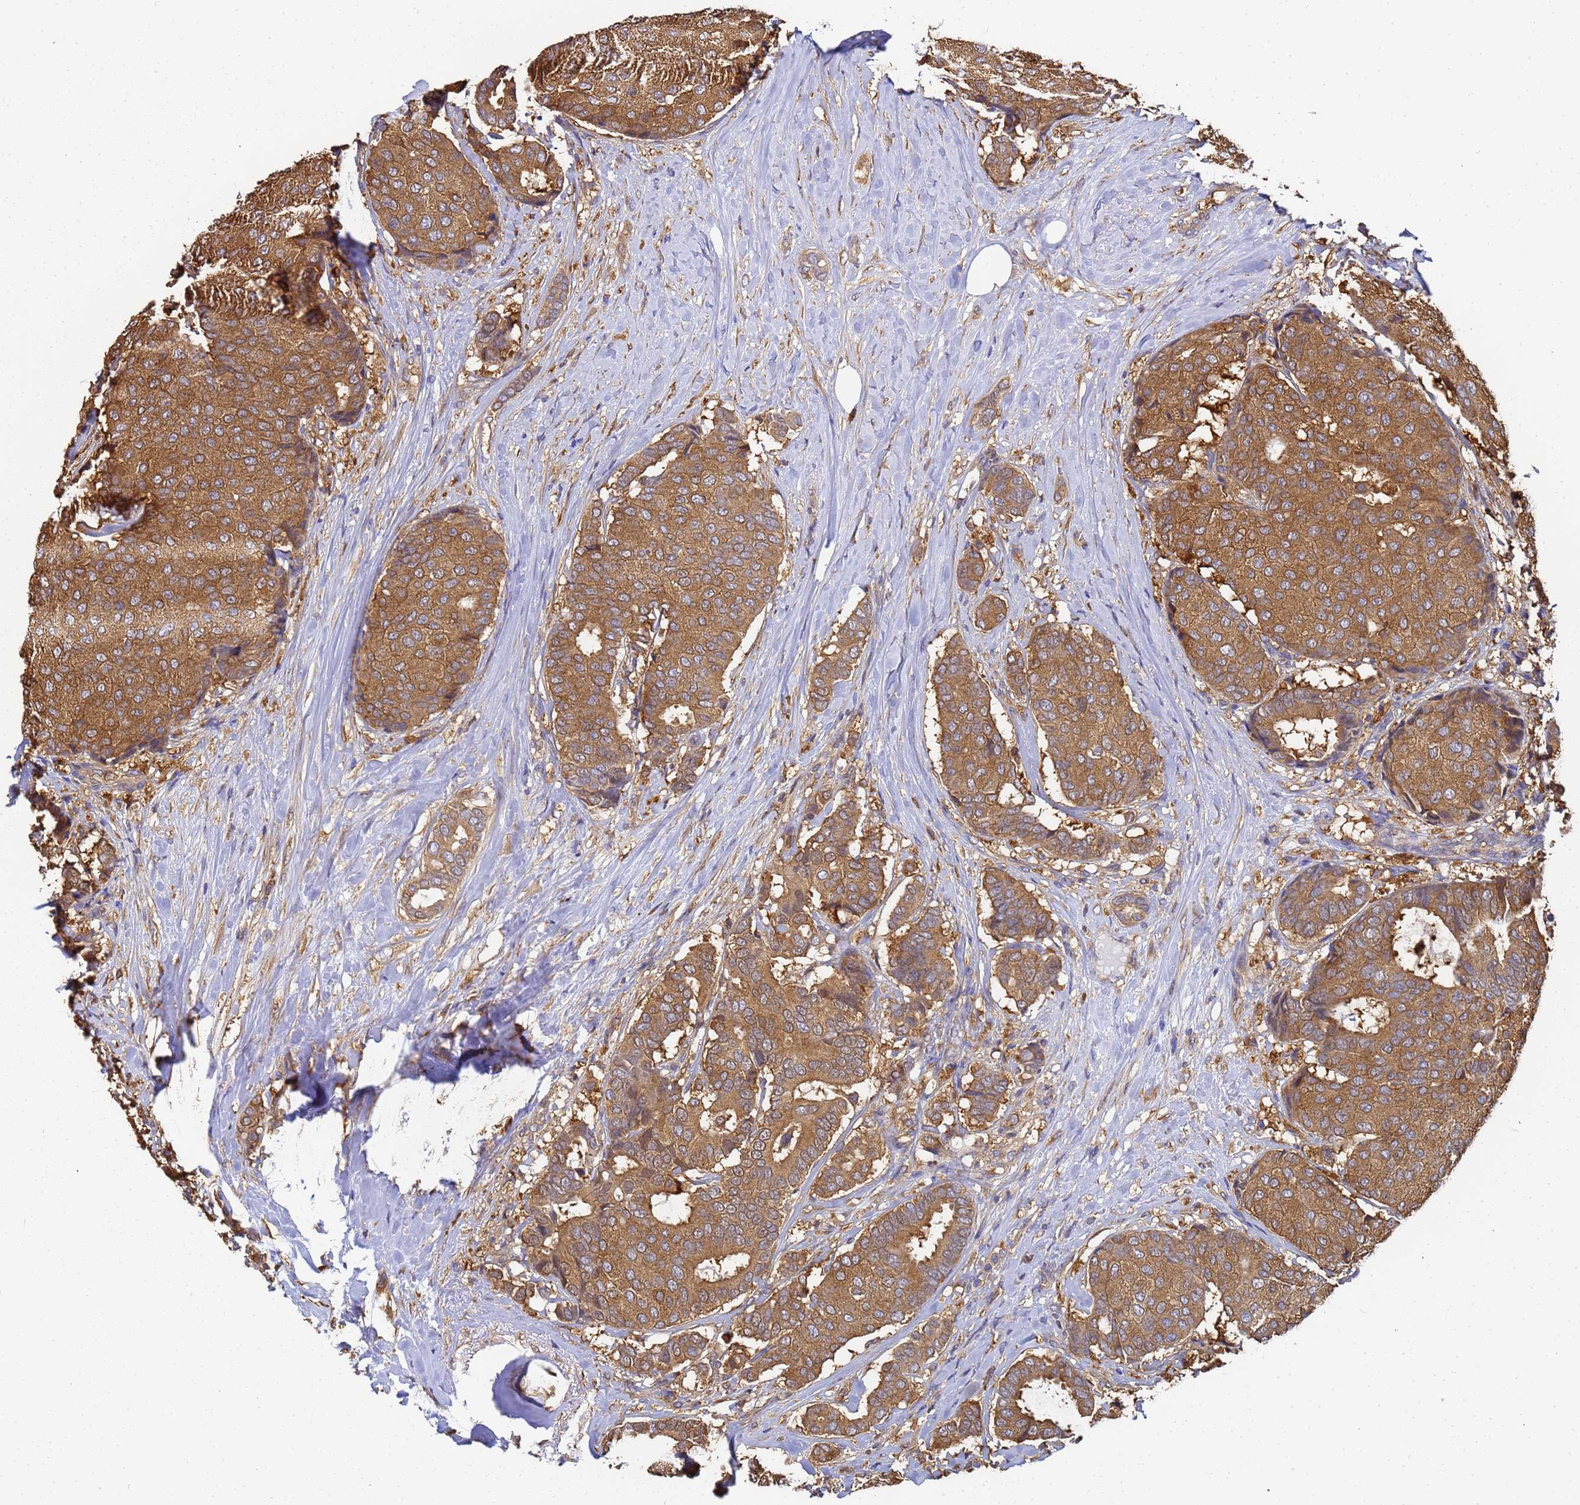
{"staining": {"intensity": "moderate", "quantity": ">75%", "location": "cytoplasmic/membranous"}, "tissue": "breast cancer", "cell_type": "Tumor cells", "image_type": "cancer", "snomed": [{"axis": "morphology", "description": "Duct carcinoma"}, {"axis": "topography", "description": "Breast"}], "caption": "High-power microscopy captured an IHC photomicrograph of intraductal carcinoma (breast), revealing moderate cytoplasmic/membranous positivity in about >75% of tumor cells. (DAB (3,3'-diaminobenzidine) IHC, brown staining for protein, blue staining for nuclei).", "gene": "NME1-NME2", "patient": {"sex": "female", "age": 75}}